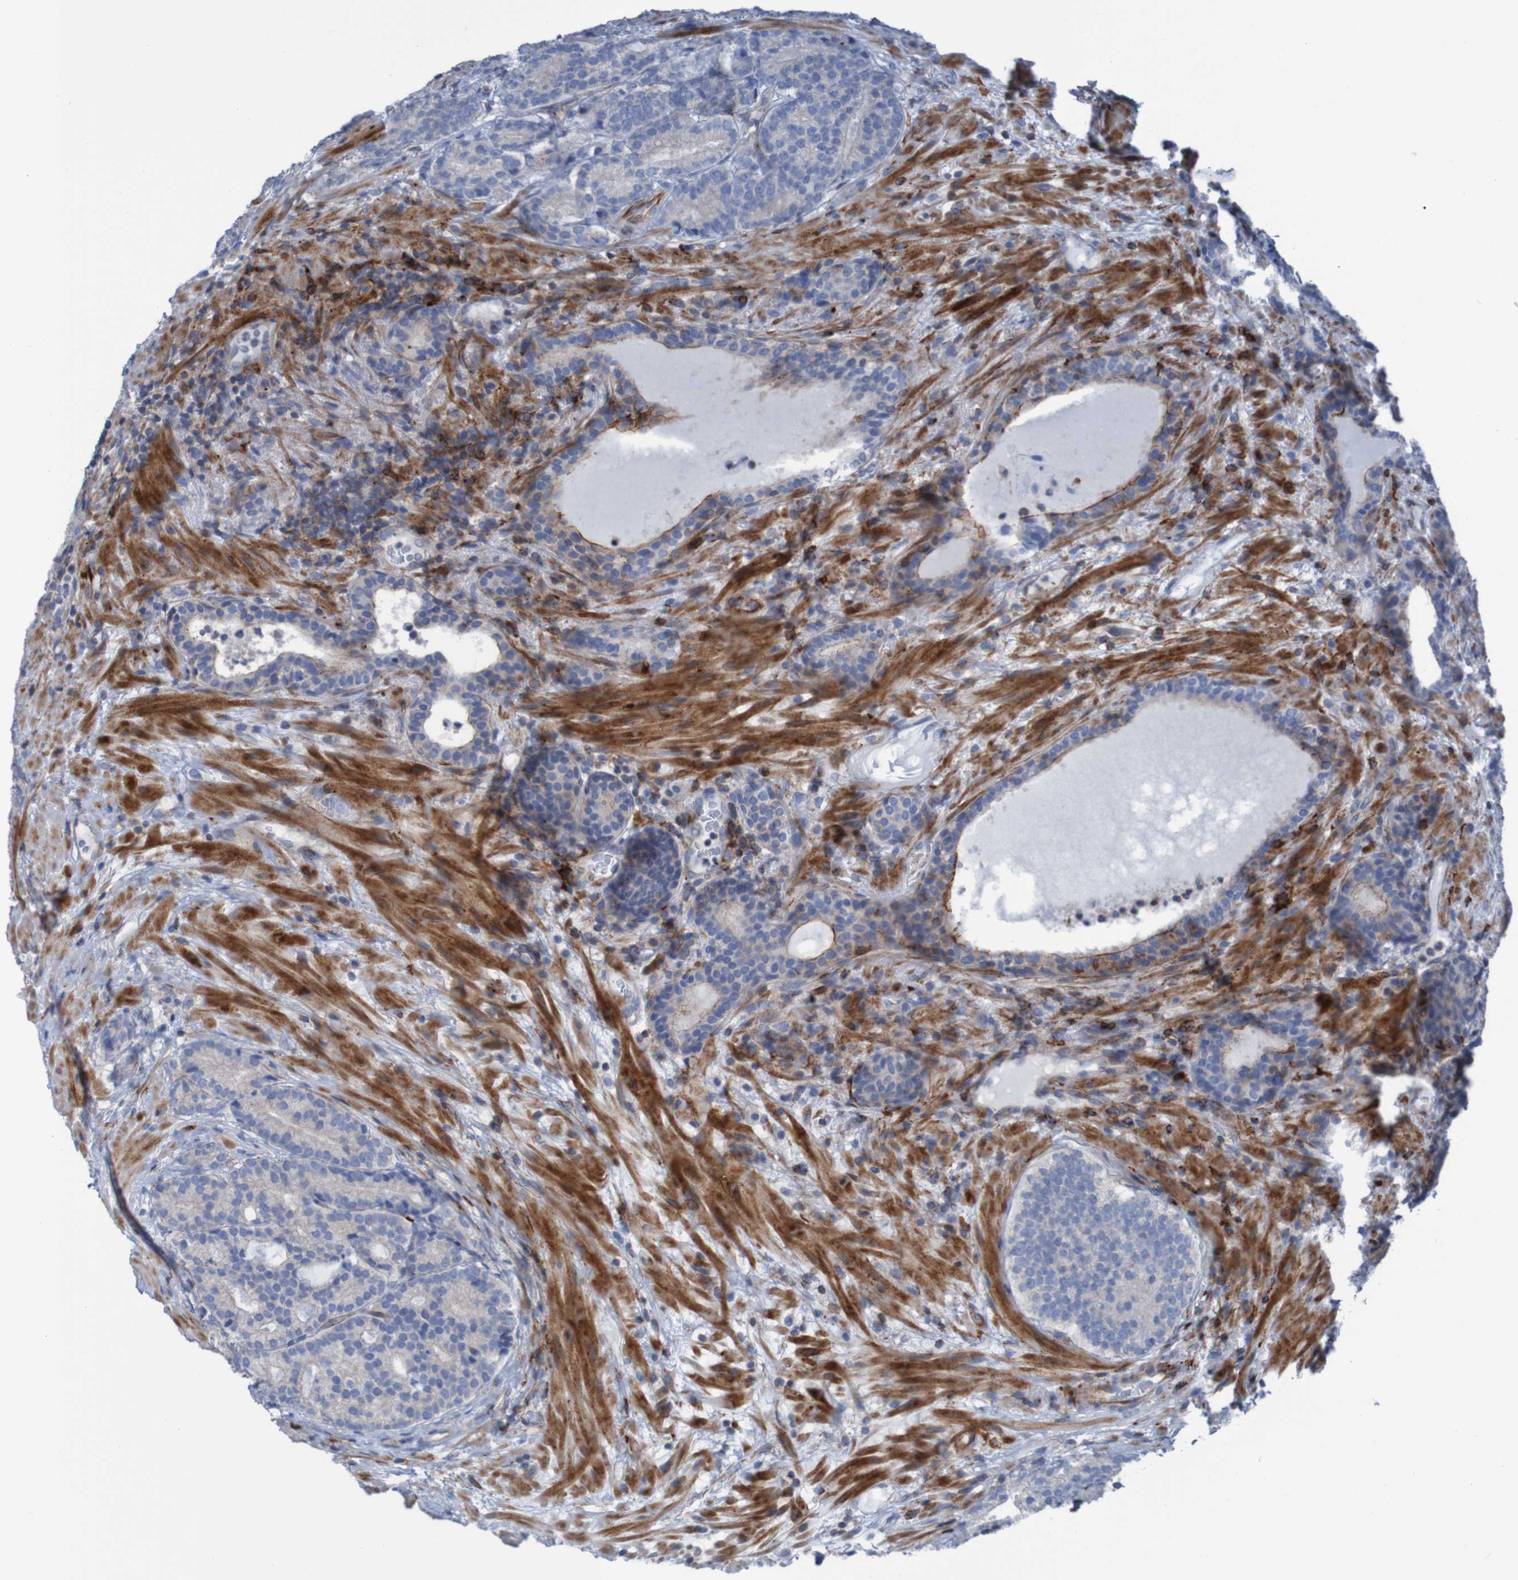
{"staining": {"intensity": "negative", "quantity": "none", "location": "none"}, "tissue": "prostate cancer", "cell_type": "Tumor cells", "image_type": "cancer", "snomed": [{"axis": "morphology", "description": "Adenocarcinoma, High grade"}, {"axis": "topography", "description": "Prostate"}], "caption": "There is no significant expression in tumor cells of high-grade adenocarcinoma (prostate).", "gene": "RNF182", "patient": {"sex": "male", "age": 61}}